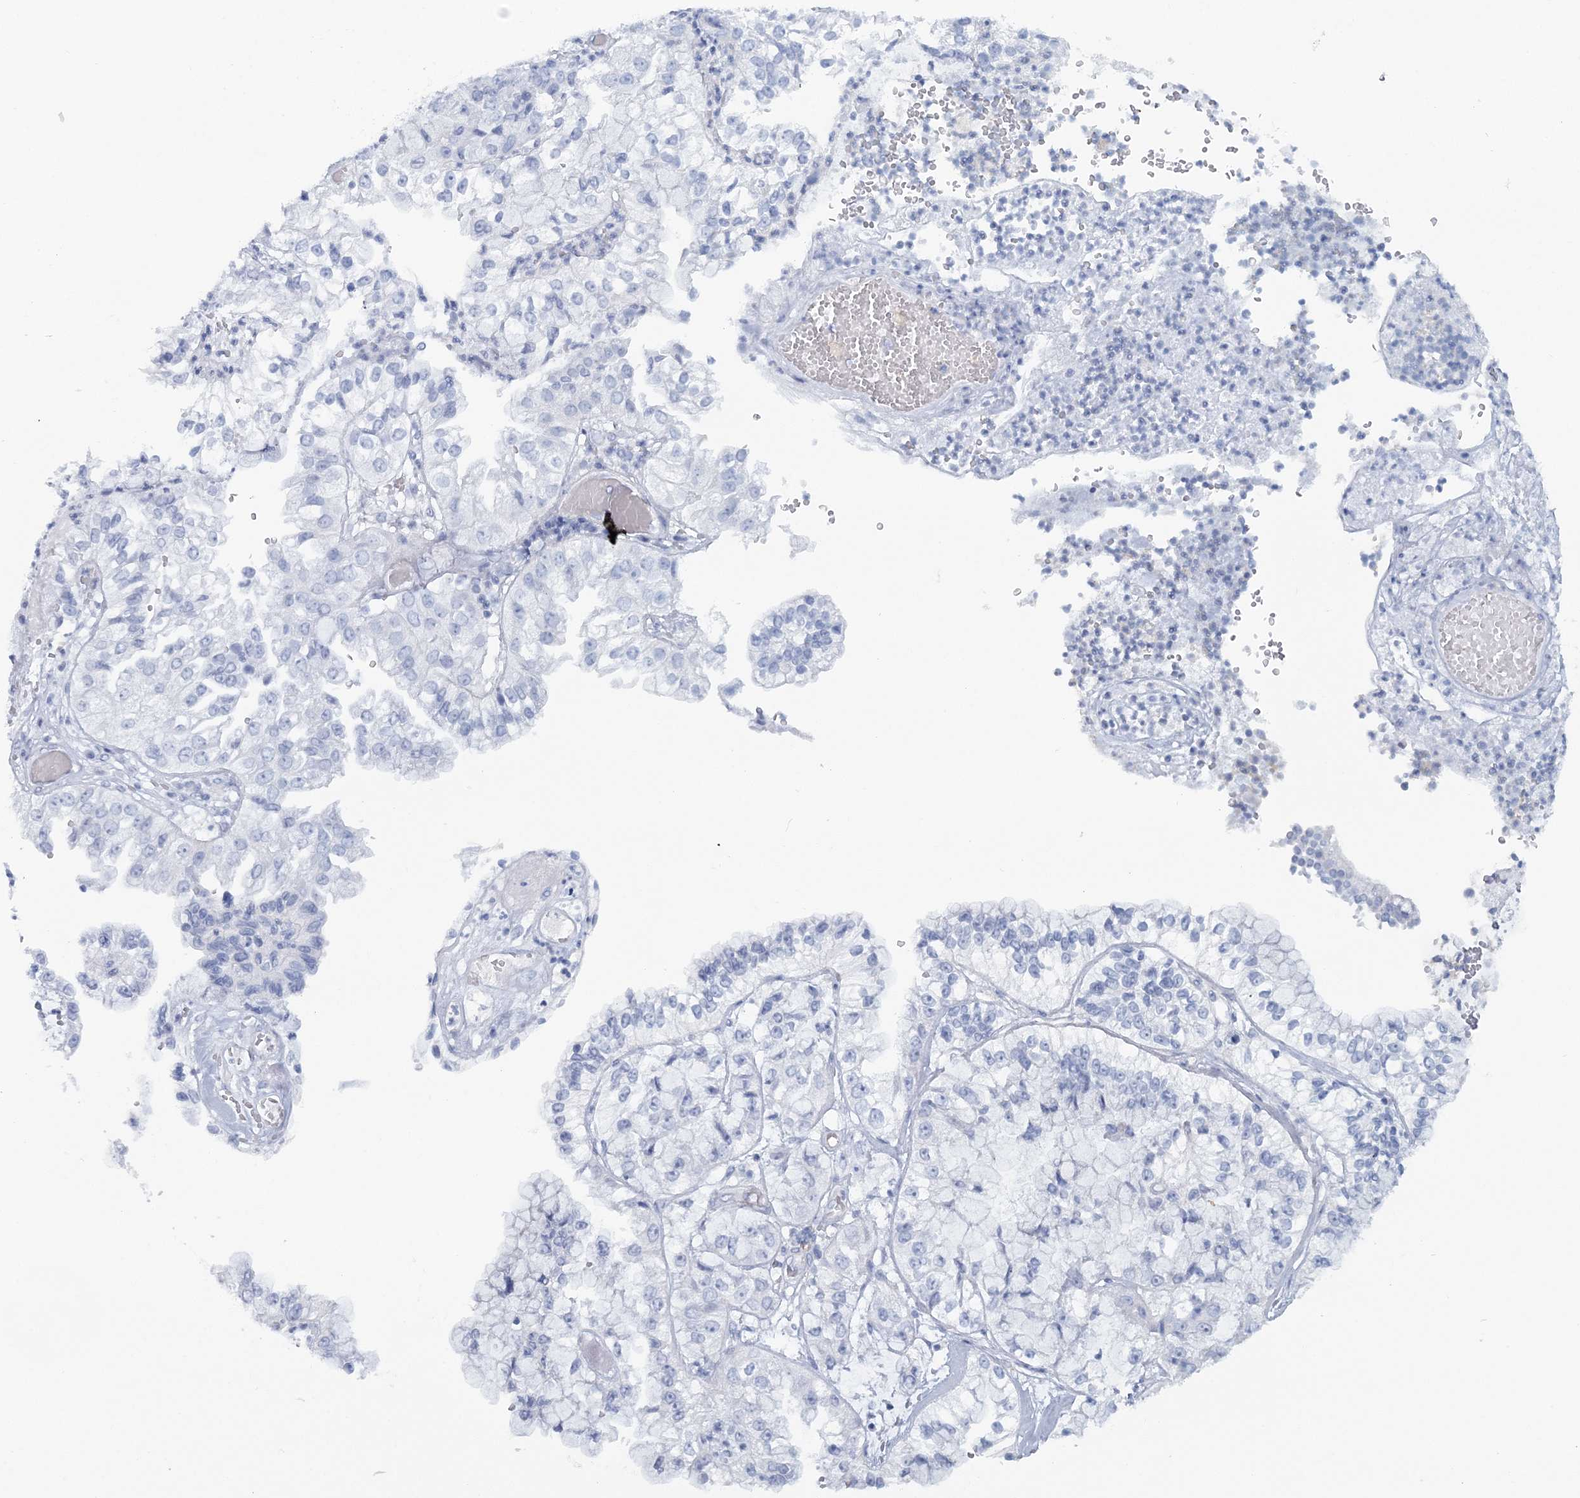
{"staining": {"intensity": "negative", "quantity": "none", "location": "none"}, "tissue": "liver cancer", "cell_type": "Tumor cells", "image_type": "cancer", "snomed": [{"axis": "morphology", "description": "Cholangiocarcinoma"}, {"axis": "topography", "description": "Liver"}], "caption": "Immunohistochemistry (IHC) image of liver cancer (cholangiocarcinoma) stained for a protein (brown), which demonstrates no staining in tumor cells. (Stains: DAB immunohistochemistry with hematoxylin counter stain, Microscopy: brightfield microscopy at high magnification).", "gene": "CUEDC2", "patient": {"sex": "female", "age": 79}}